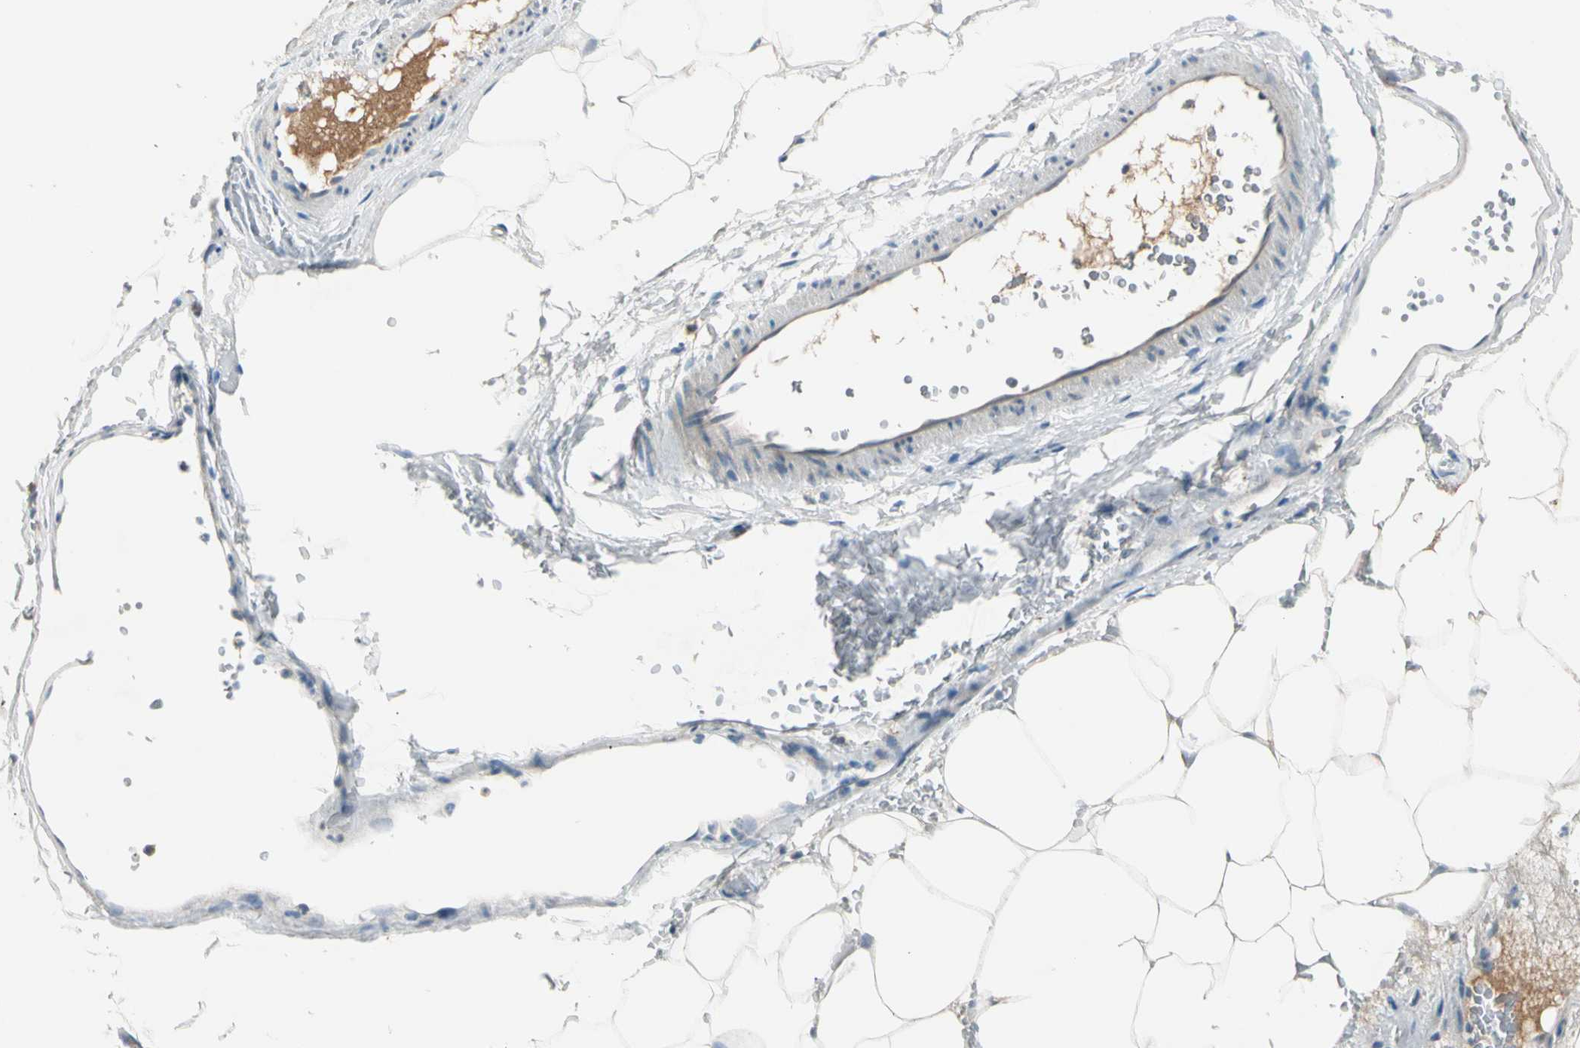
{"staining": {"intensity": "negative", "quantity": "none", "location": "none"}, "tissue": "adipose tissue", "cell_type": "Adipocytes", "image_type": "normal", "snomed": [{"axis": "morphology", "description": "Normal tissue, NOS"}, {"axis": "topography", "description": "Breast"}, {"axis": "topography", "description": "Adipose tissue"}], "caption": "Immunohistochemistry (IHC) of unremarkable adipose tissue displays no staining in adipocytes.", "gene": "SERPIND1", "patient": {"sex": "female", "age": 25}}